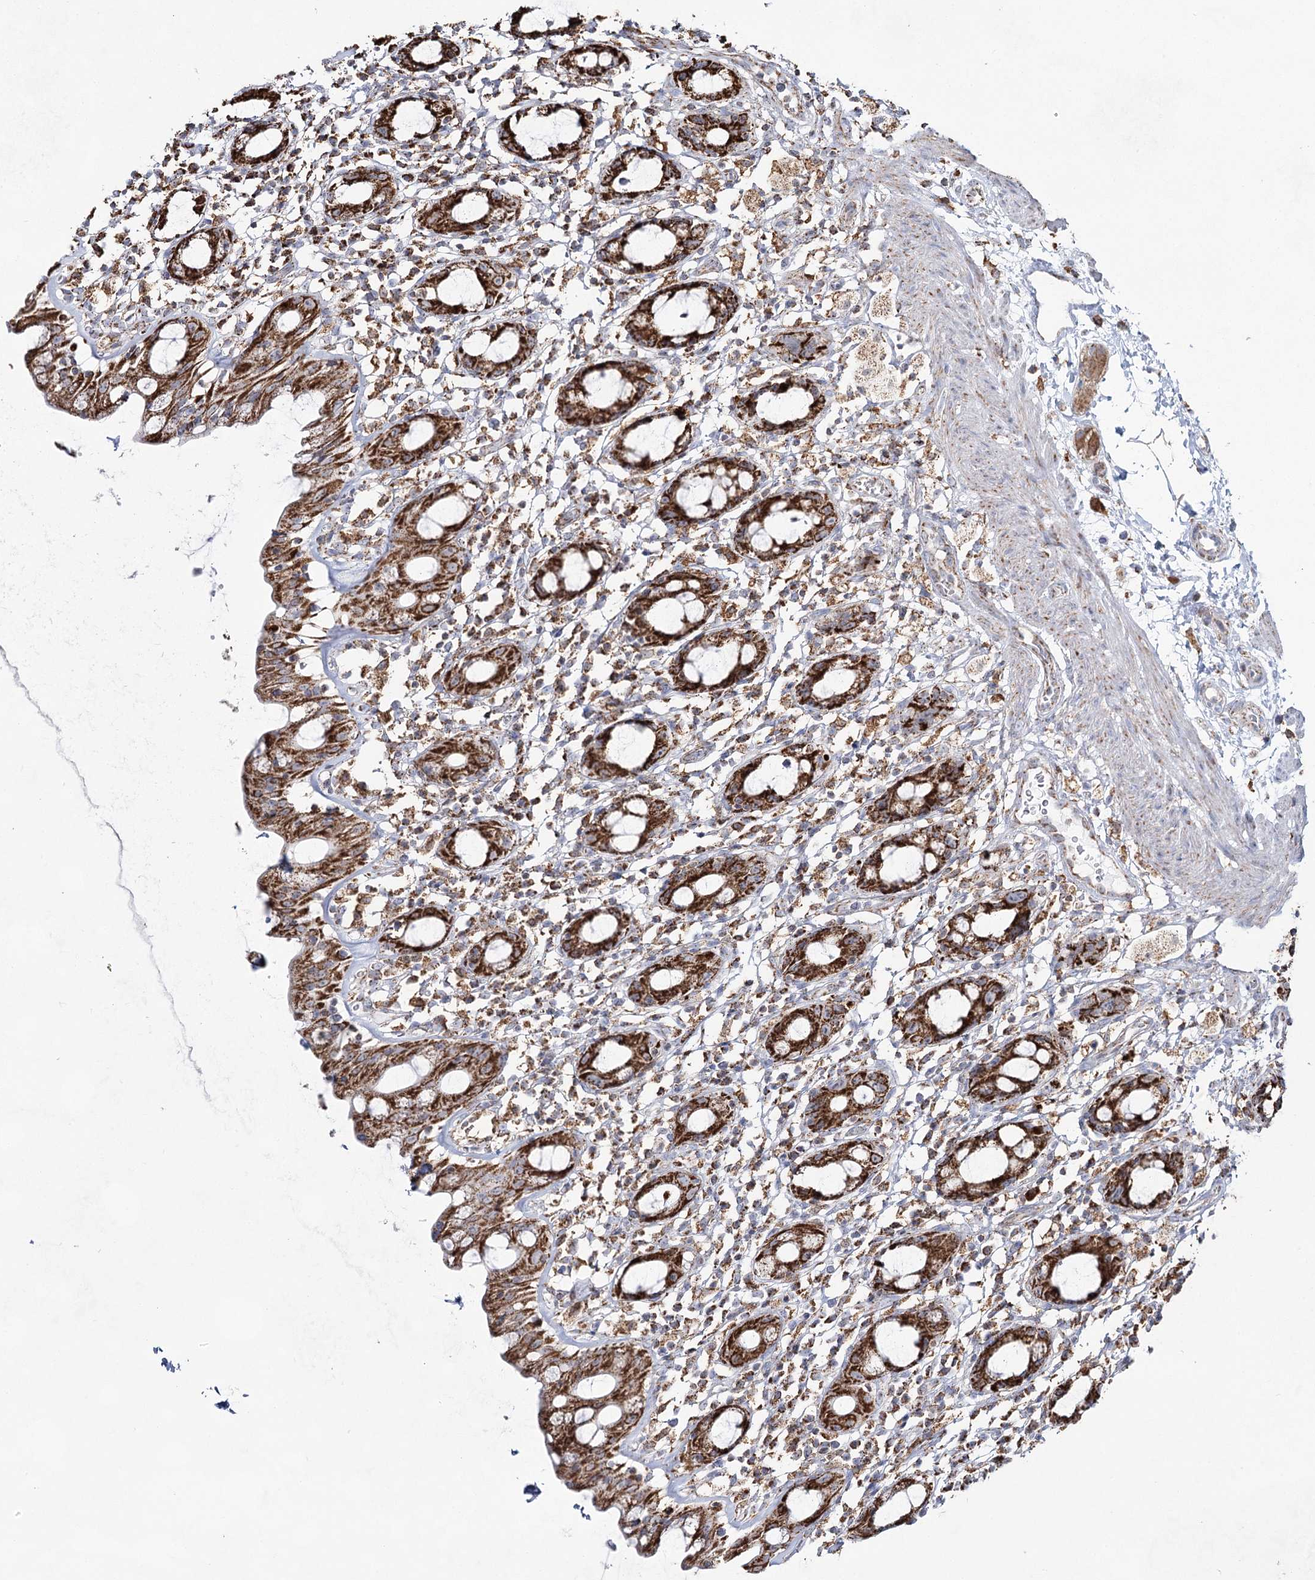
{"staining": {"intensity": "strong", "quantity": ">75%", "location": "cytoplasmic/membranous"}, "tissue": "rectum", "cell_type": "Glandular cells", "image_type": "normal", "snomed": [{"axis": "morphology", "description": "Normal tissue, NOS"}, {"axis": "topography", "description": "Rectum"}], "caption": "A high-resolution histopathology image shows immunohistochemistry (IHC) staining of unremarkable rectum, which reveals strong cytoplasmic/membranous staining in approximately >75% of glandular cells.", "gene": "CWF19L1", "patient": {"sex": "male", "age": 44}}